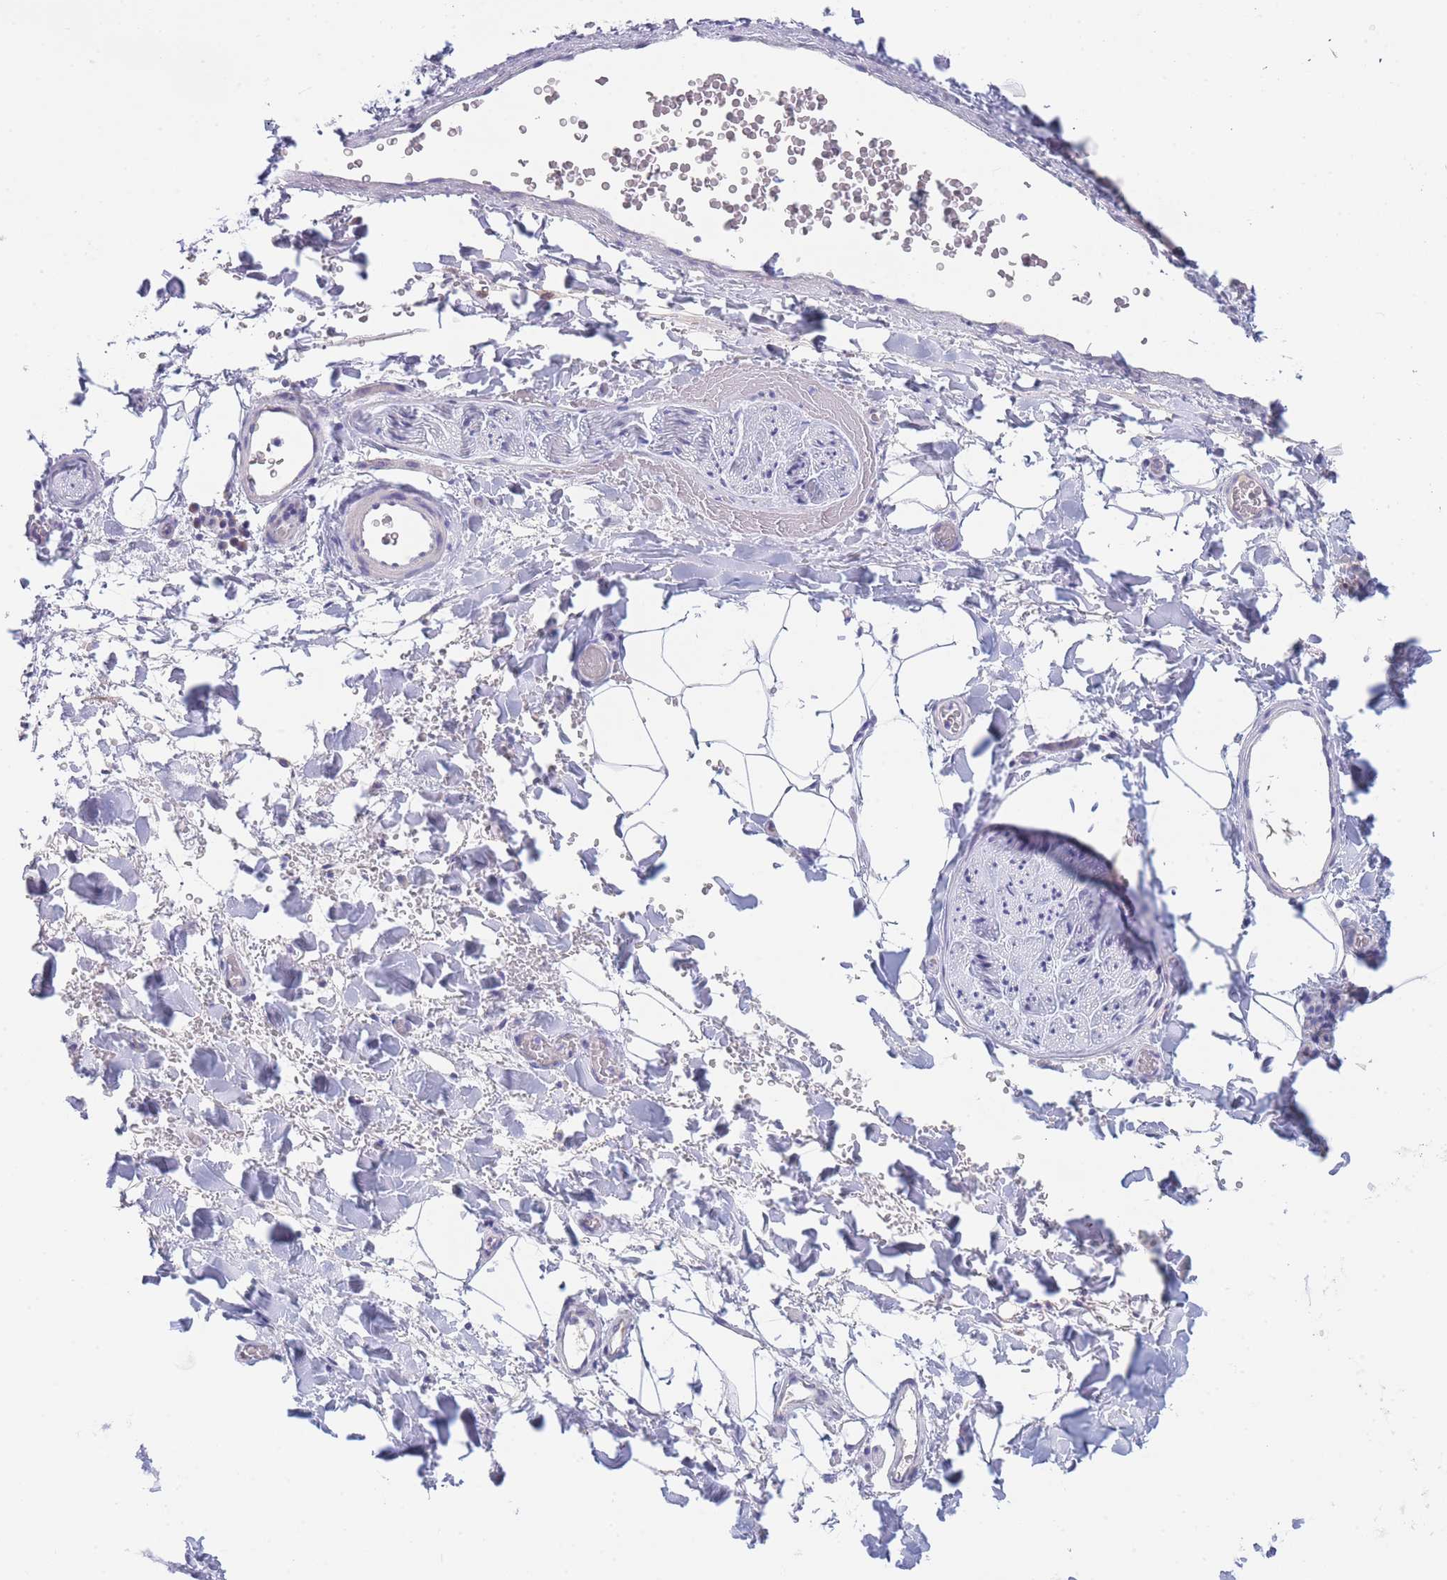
{"staining": {"intensity": "negative", "quantity": "none", "location": "none"}, "tissue": "adipose tissue", "cell_type": "Adipocytes", "image_type": "normal", "snomed": [{"axis": "morphology", "description": "Normal tissue, NOS"}, {"axis": "morphology", "description": "Carcinoma, NOS"}, {"axis": "topography", "description": "Pancreas"}, {"axis": "topography", "description": "Peripheral nerve tissue"}], "caption": "The immunohistochemistry image has no significant staining in adipocytes of adipose tissue. (DAB immunohistochemistry (IHC) with hematoxylin counter stain).", "gene": "NANP", "patient": {"sex": "female", "age": 29}}